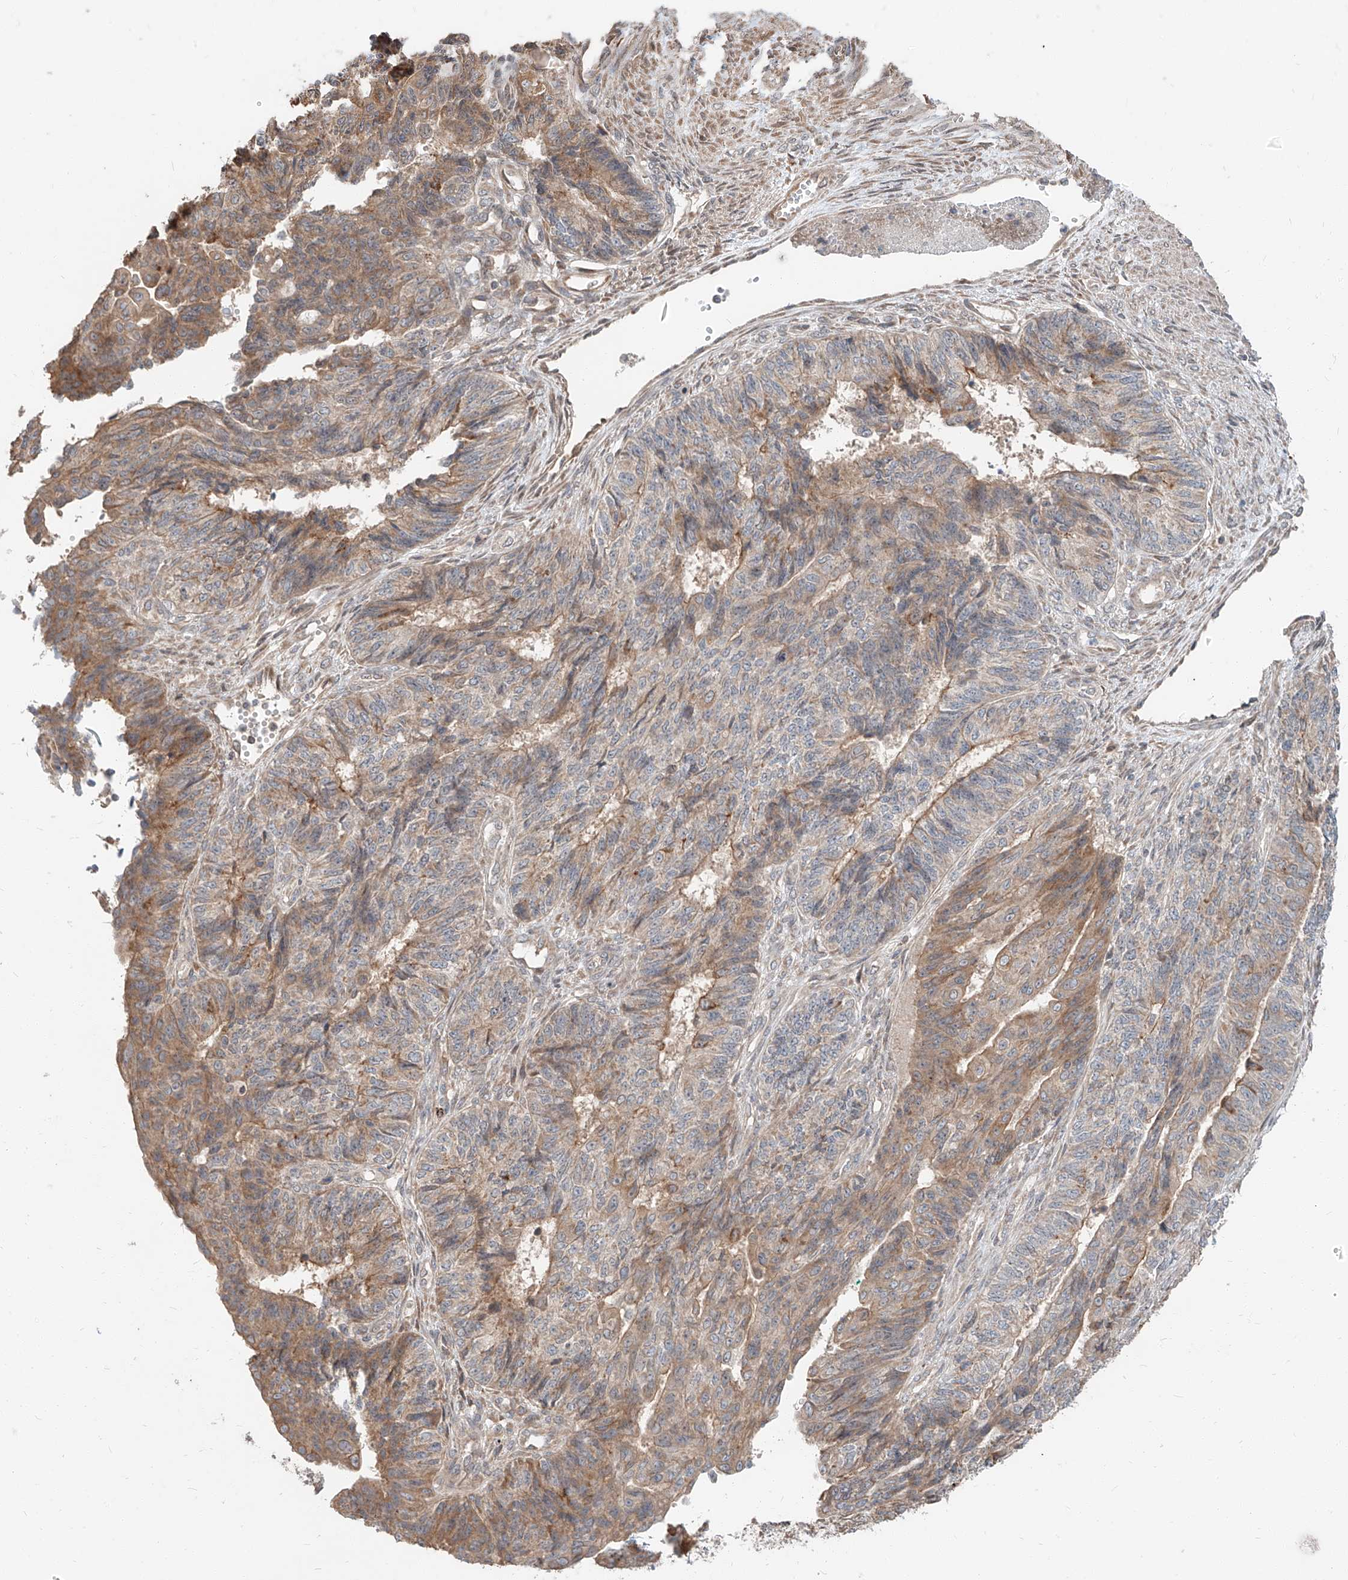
{"staining": {"intensity": "moderate", "quantity": "<25%", "location": "cytoplasmic/membranous"}, "tissue": "endometrial cancer", "cell_type": "Tumor cells", "image_type": "cancer", "snomed": [{"axis": "morphology", "description": "Adenocarcinoma, NOS"}, {"axis": "topography", "description": "Endometrium"}], "caption": "An image of endometrial adenocarcinoma stained for a protein demonstrates moderate cytoplasmic/membranous brown staining in tumor cells. The protein is stained brown, and the nuclei are stained in blue (DAB (3,3'-diaminobenzidine) IHC with brightfield microscopy, high magnification).", "gene": "STX19", "patient": {"sex": "female", "age": 32}}